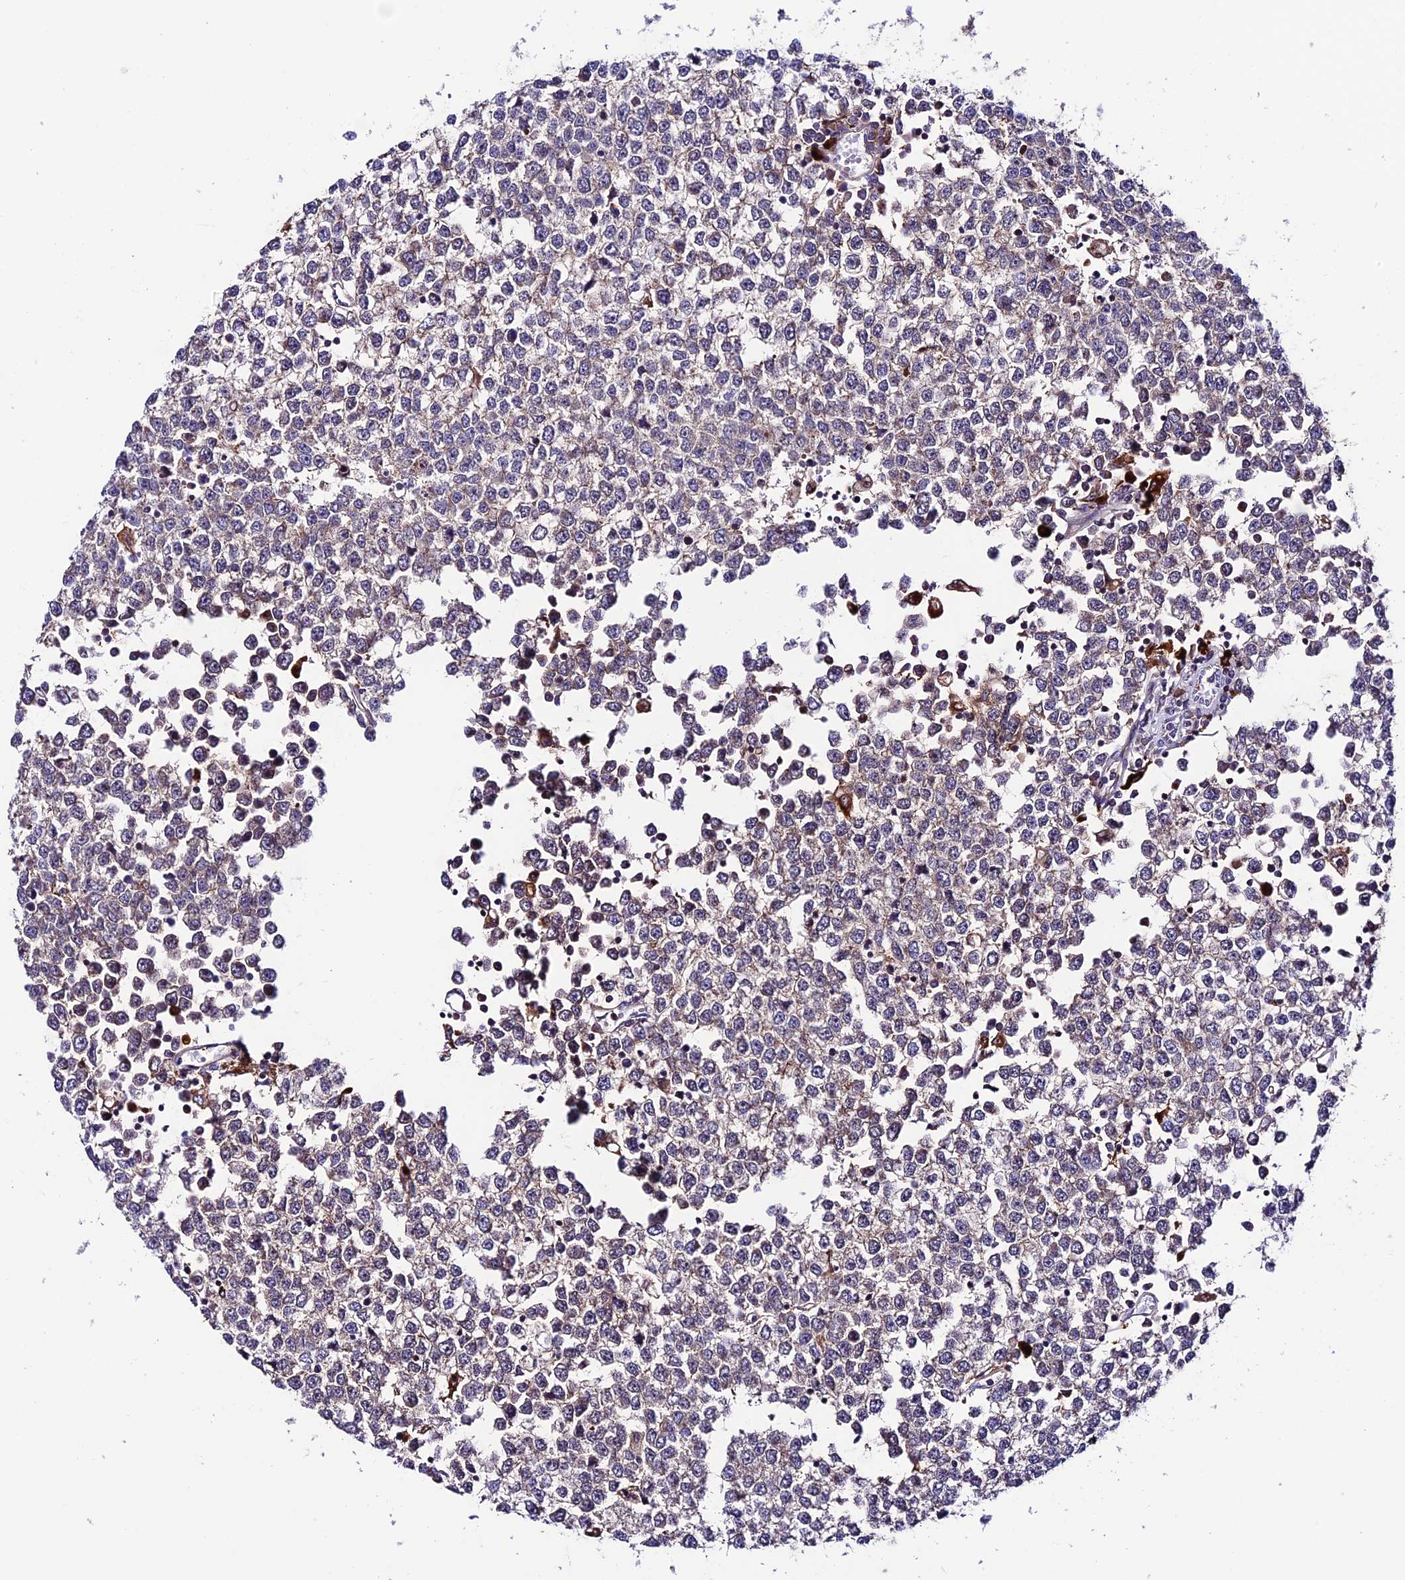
{"staining": {"intensity": "weak", "quantity": "25%-75%", "location": "cytoplasmic/membranous"}, "tissue": "testis cancer", "cell_type": "Tumor cells", "image_type": "cancer", "snomed": [{"axis": "morphology", "description": "Seminoma, NOS"}, {"axis": "topography", "description": "Testis"}], "caption": "Immunohistochemistry (IHC) micrograph of testis cancer (seminoma) stained for a protein (brown), which reveals low levels of weak cytoplasmic/membranous expression in about 25%-75% of tumor cells.", "gene": "ARHGEF18", "patient": {"sex": "male", "age": 65}}